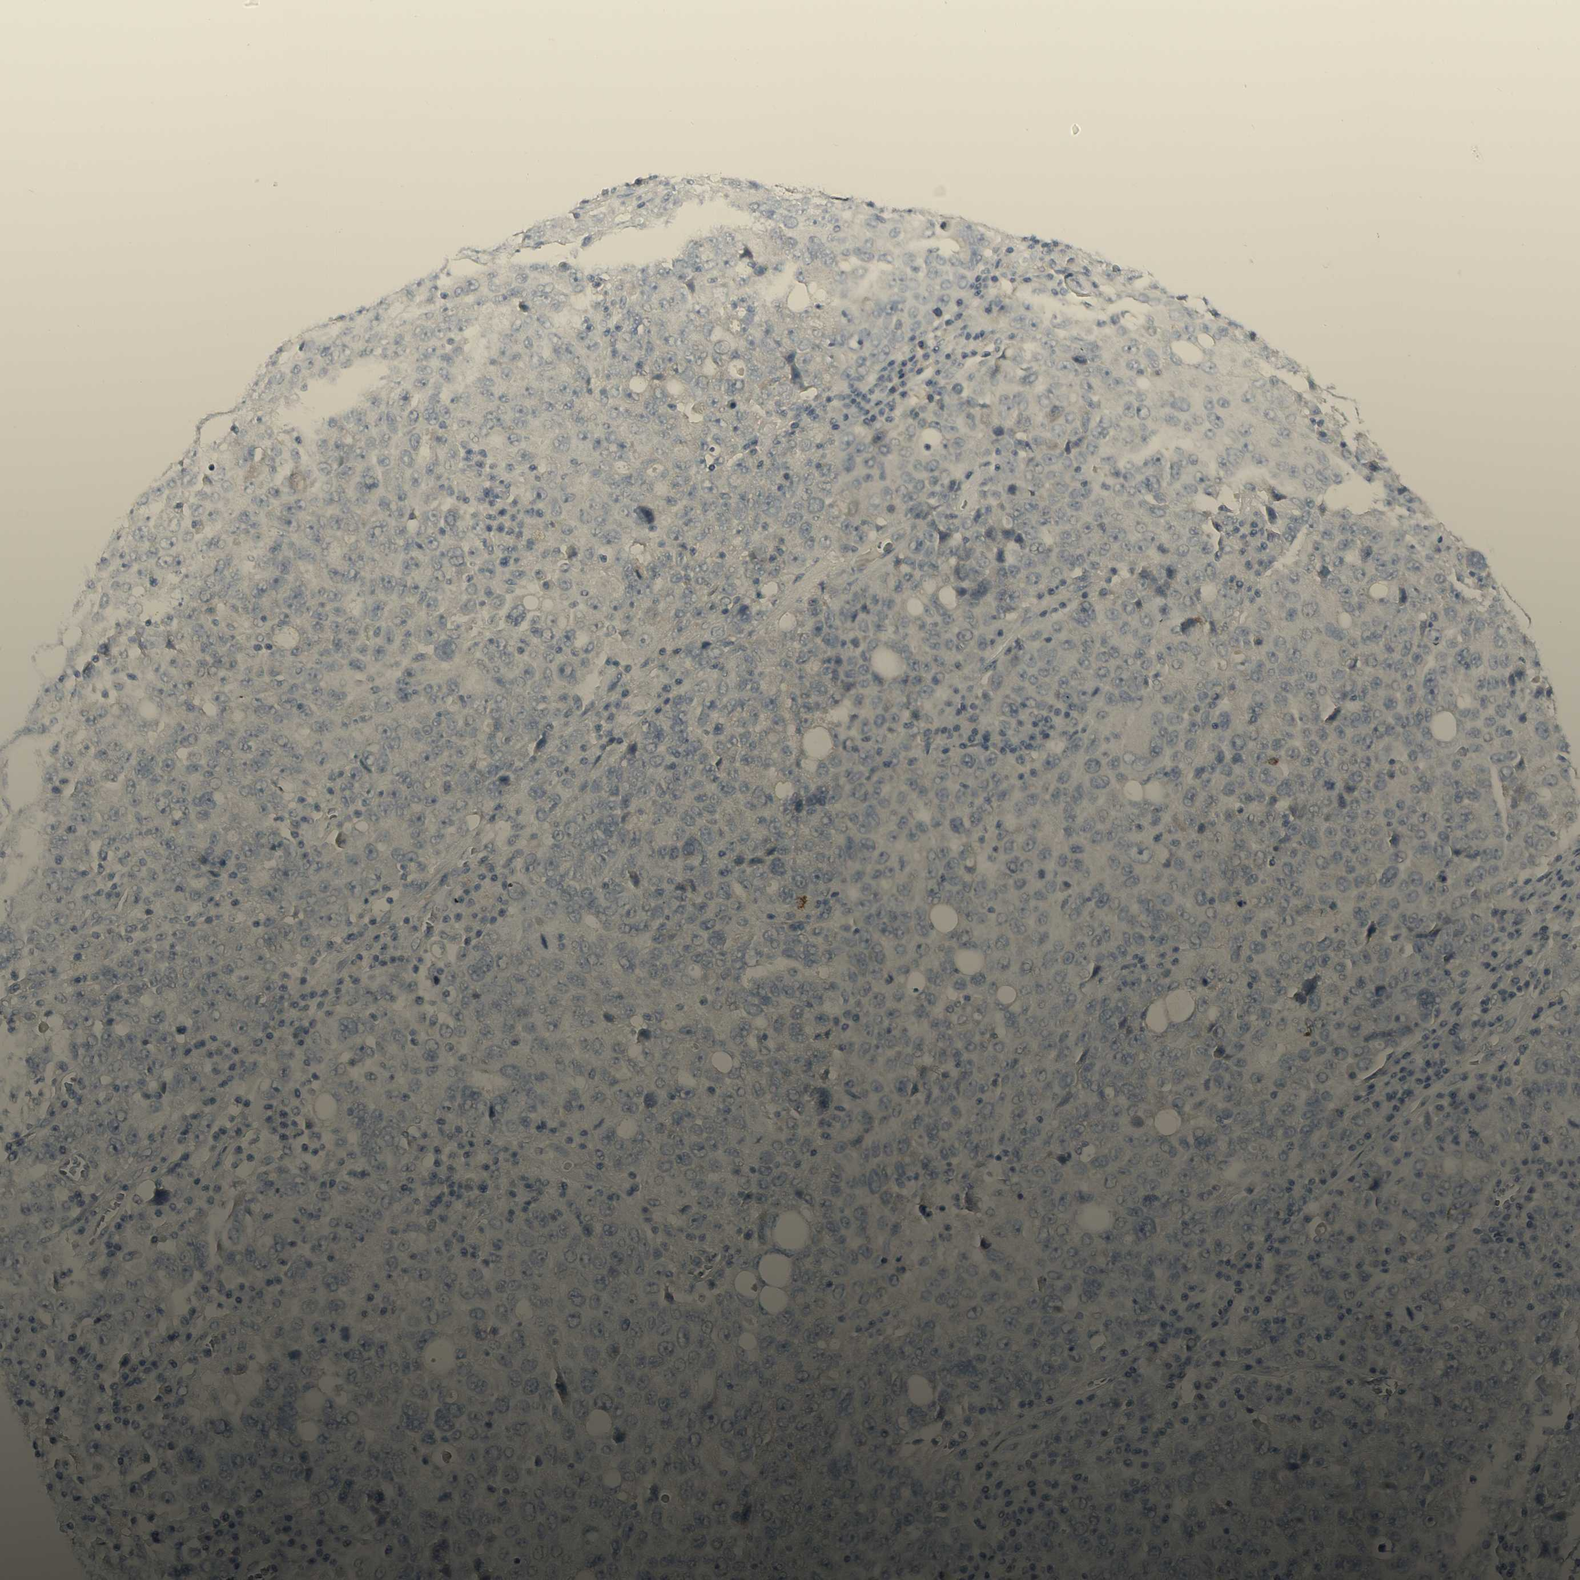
{"staining": {"intensity": "negative", "quantity": "none", "location": "none"}, "tissue": "ovarian cancer", "cell_type": "Tumor cells", "image_type": "cancer", "snomed": [{"axis": "morphology", "description": "Carcinoma, endometroid"}, {"axis": "topography", "description": "Ovary"}], "caption": "High magnification brightfield microscopy of endometroid carcinoma (ovarian) stained with DAB (brown) and counterstained with hematoxylin (blue): tumor cells show no significant staining.", "gene": "CD207", "patient": {"sex": "female", "age": 62}}